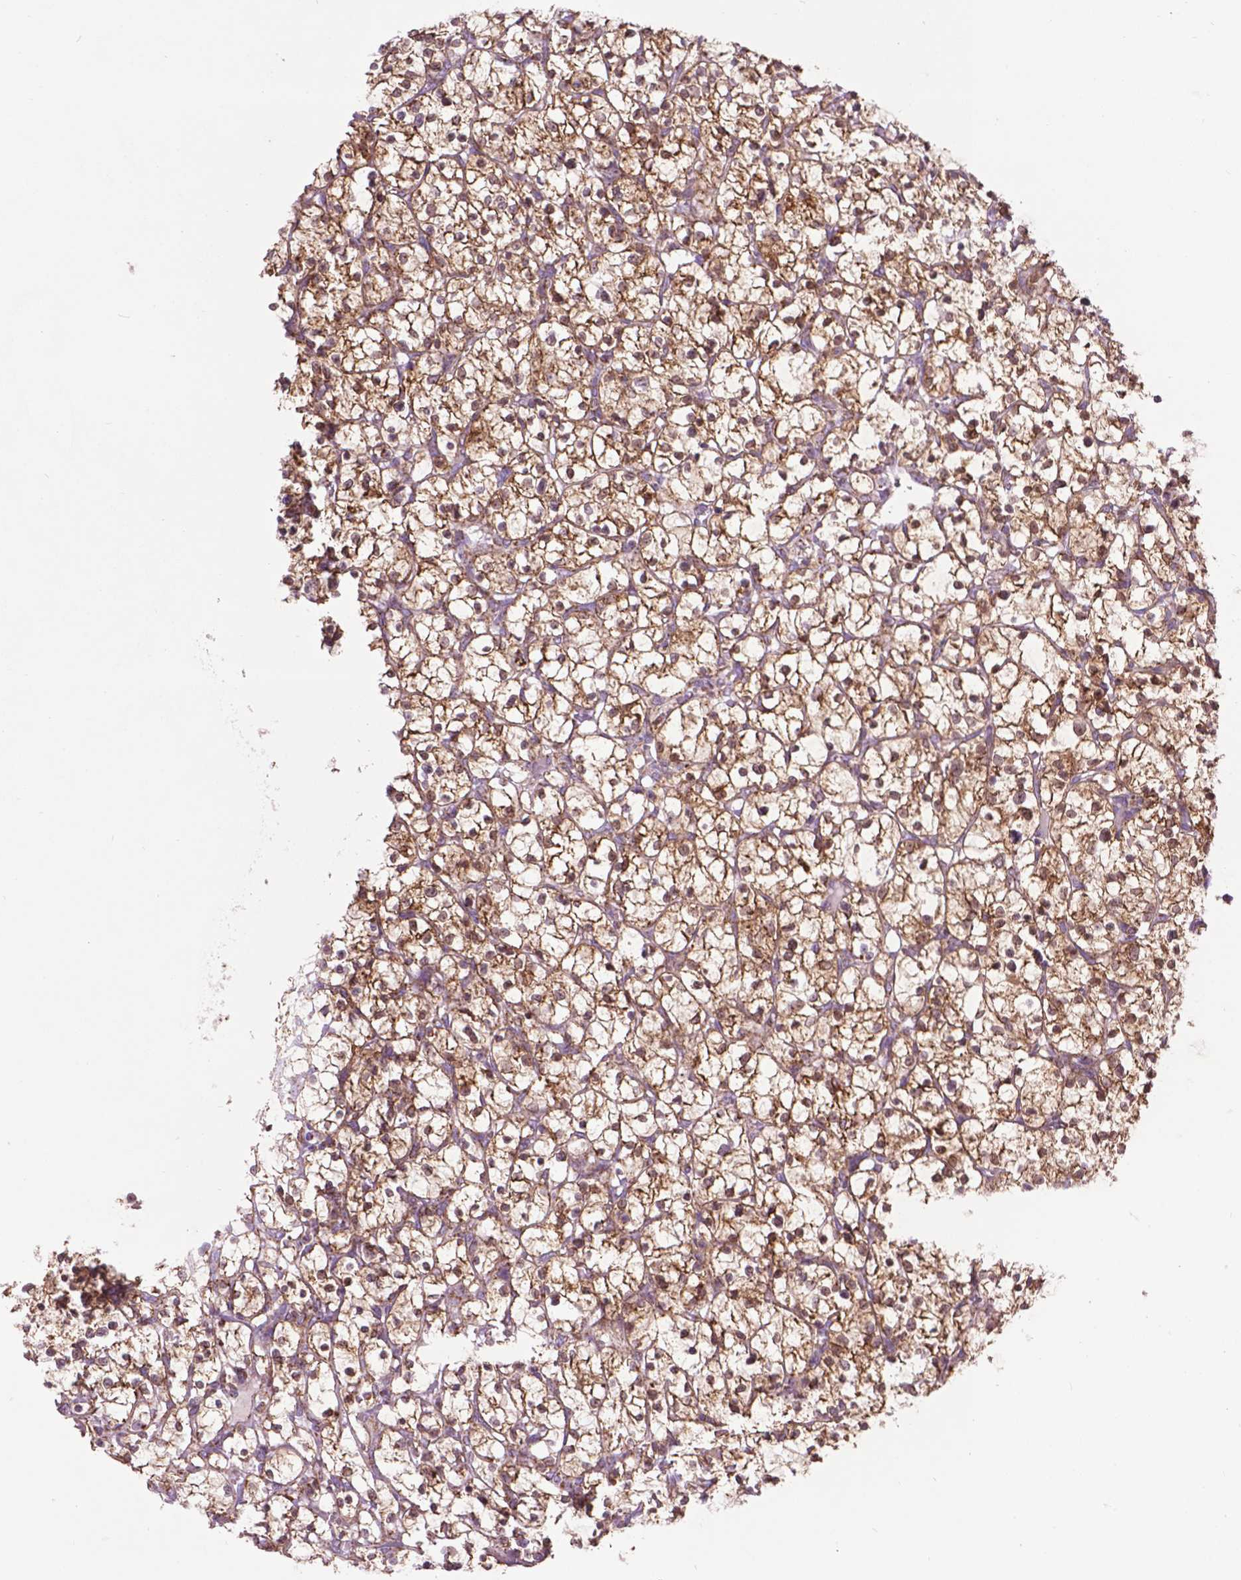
{"staining": {"intensity": "moderate", "quantity": ">75%", "location": "cytoplasmic/membranous"}, "tissue": "renal cancer", "cell_type": "Tumor cells", "image_type": "cancer", "snomed": [{"axis": "morphology", "description": "Adenocarcinoma, NOS"}, {"axis": "topography", "description": "Kidney"}], "caption": "Human renal cancer stained with a brown dye demonstrates moderate cytoplasmic/membranous positive positivity in approximately >75% of tumor cells.", "gene": "PYCR3", "patient": {"sex": "female", "age": 64}}